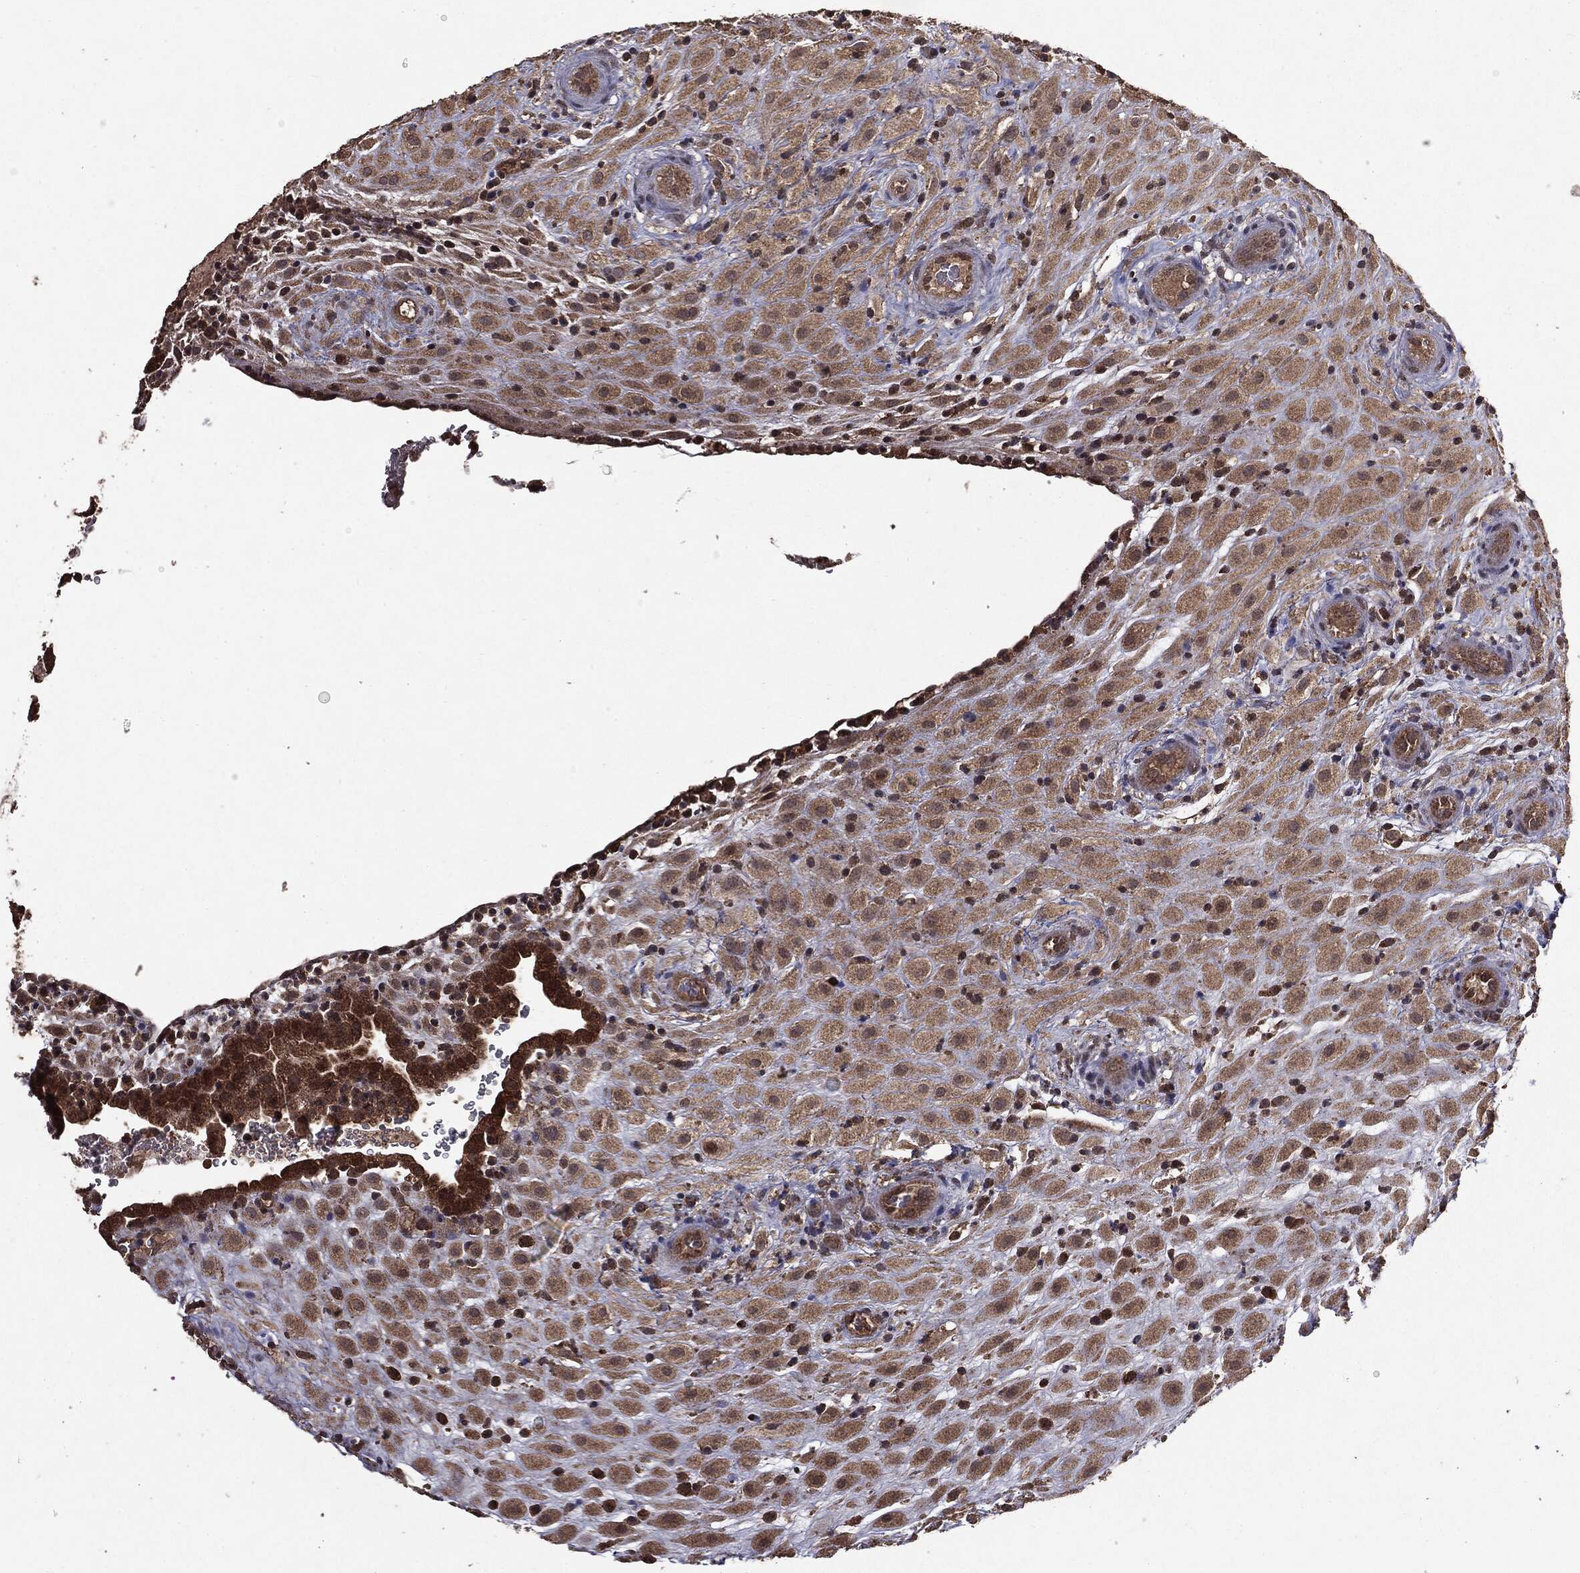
{"staining": {"intensity": "weak", "quantity": ">75%", "location": "cytoplasmic/membranous"}, "tissue": "placenta", "cell_type": "Decidual cells", "image_type": "normal", "snomed": [{"axis": "morphology", "description": "Normal tissue, NOS"}, {"axis": "topography", "description": "Placenta"}], "caption": "Immunohistochemistry (IHC) micrograph of unremarkable placenta: human placenta stained using immunohistochemistry (IHC) demonstrates low levels of weak protein expression localized specifically in the cytoplasmic/membranous of decidual cells, appearing as a cytoplasmic/membranous brown color.", "gene": "MTOR", "patient": {"sex": "female", "age": 19}}